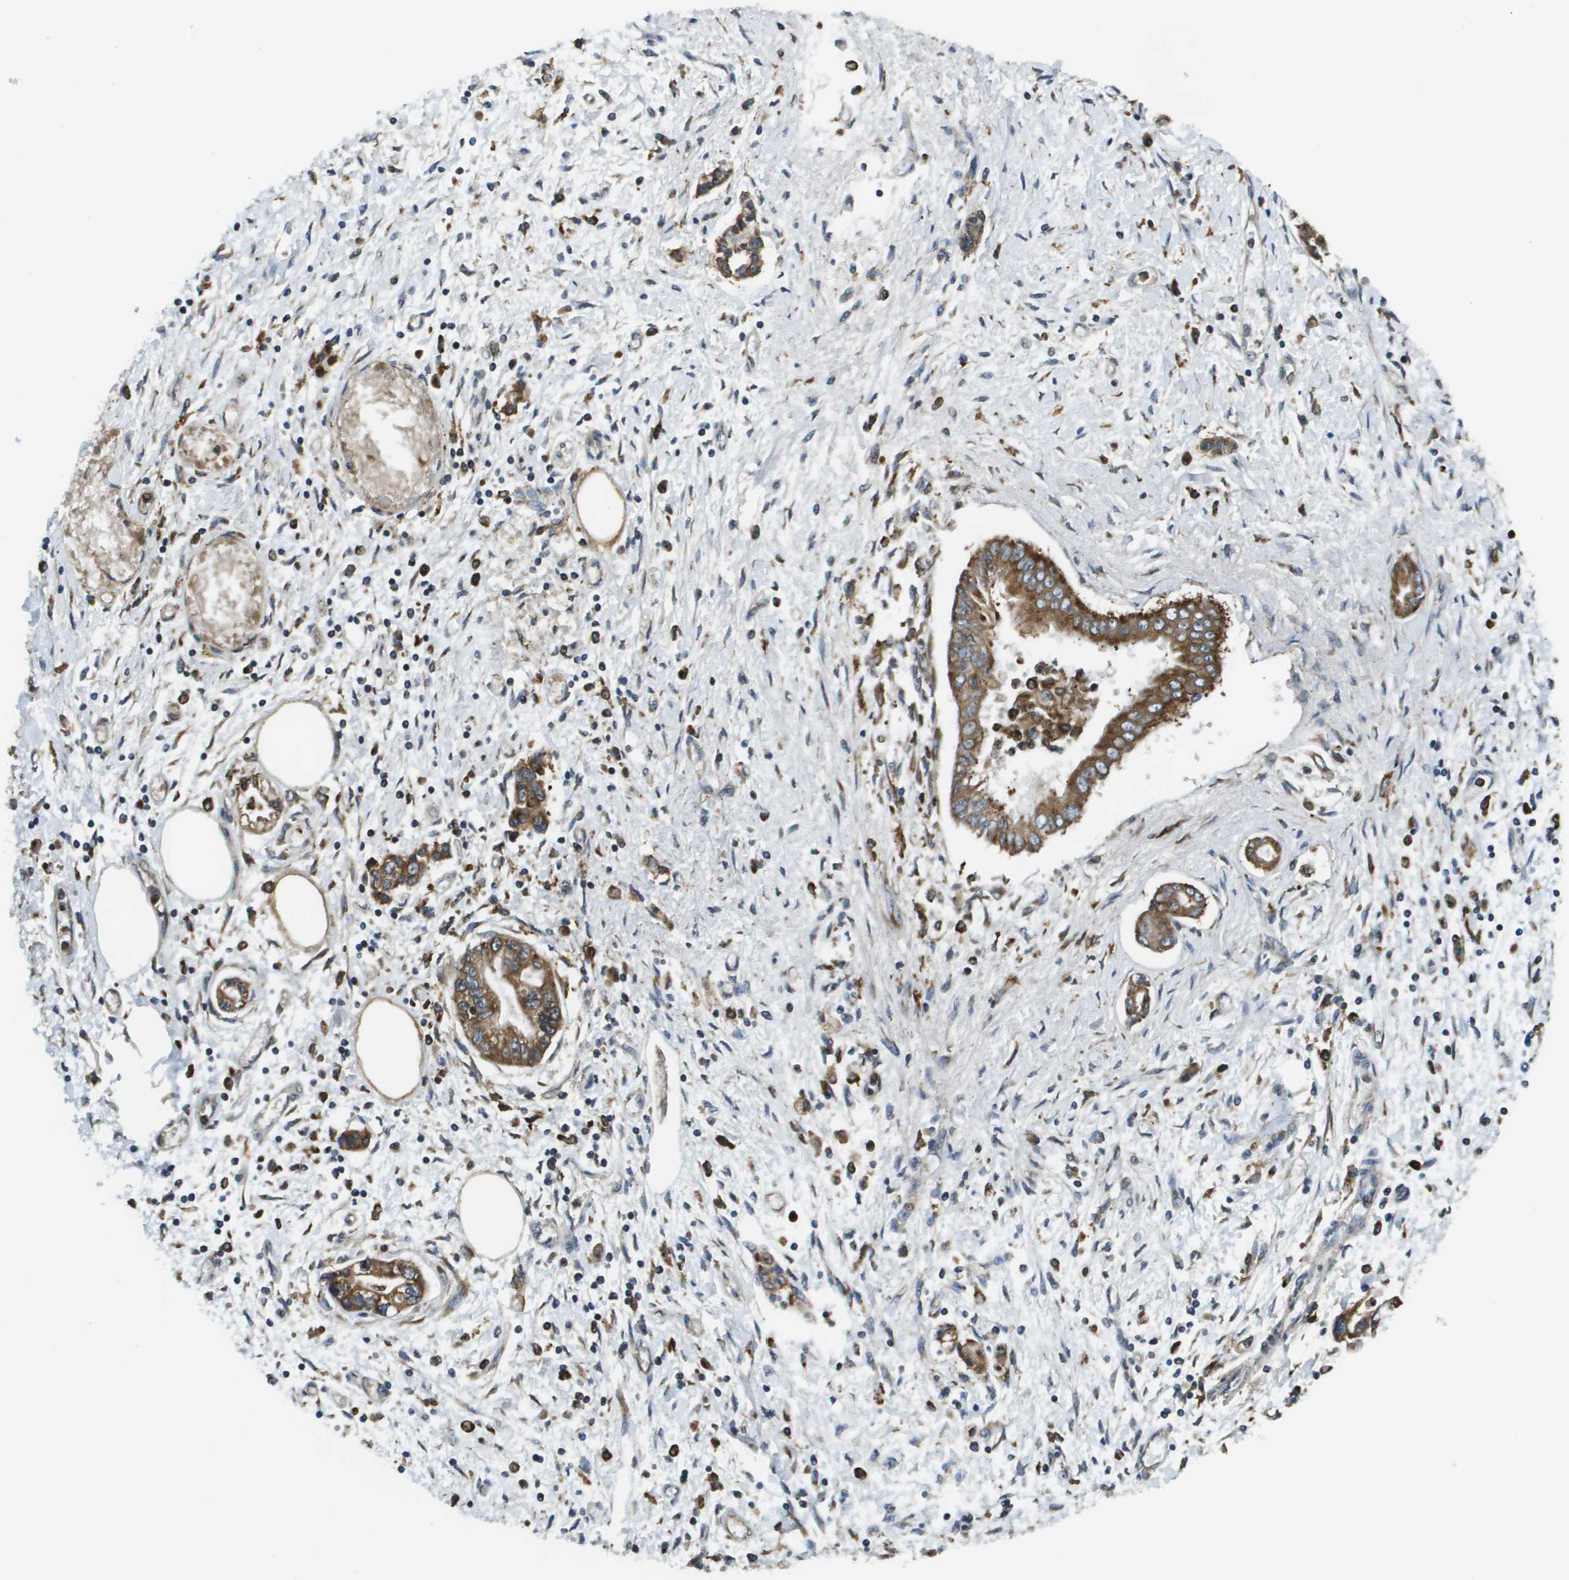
{"staining": {"intensity": "strong", "quantity": ">75%", "location": "cytoplasmic/membranous"}, "tissue": "pancreatic cancer", "cell_type": "Tumor cells", "image_type": "cancer", "snomed": [{"axis": "morphology", "description": "Adenocarcinoma, NOS"}, {"axis": "topography", "description": "Pancreas"}], "caption": "There is high levels of strong cytoplasmic/membranous positivity in tumor cells of pancreatic cancer, as demonstrated by immunohistochemical staining (brown color).", "gene": "CNPY3", "patient": {"sex": "male", "age": 56}}